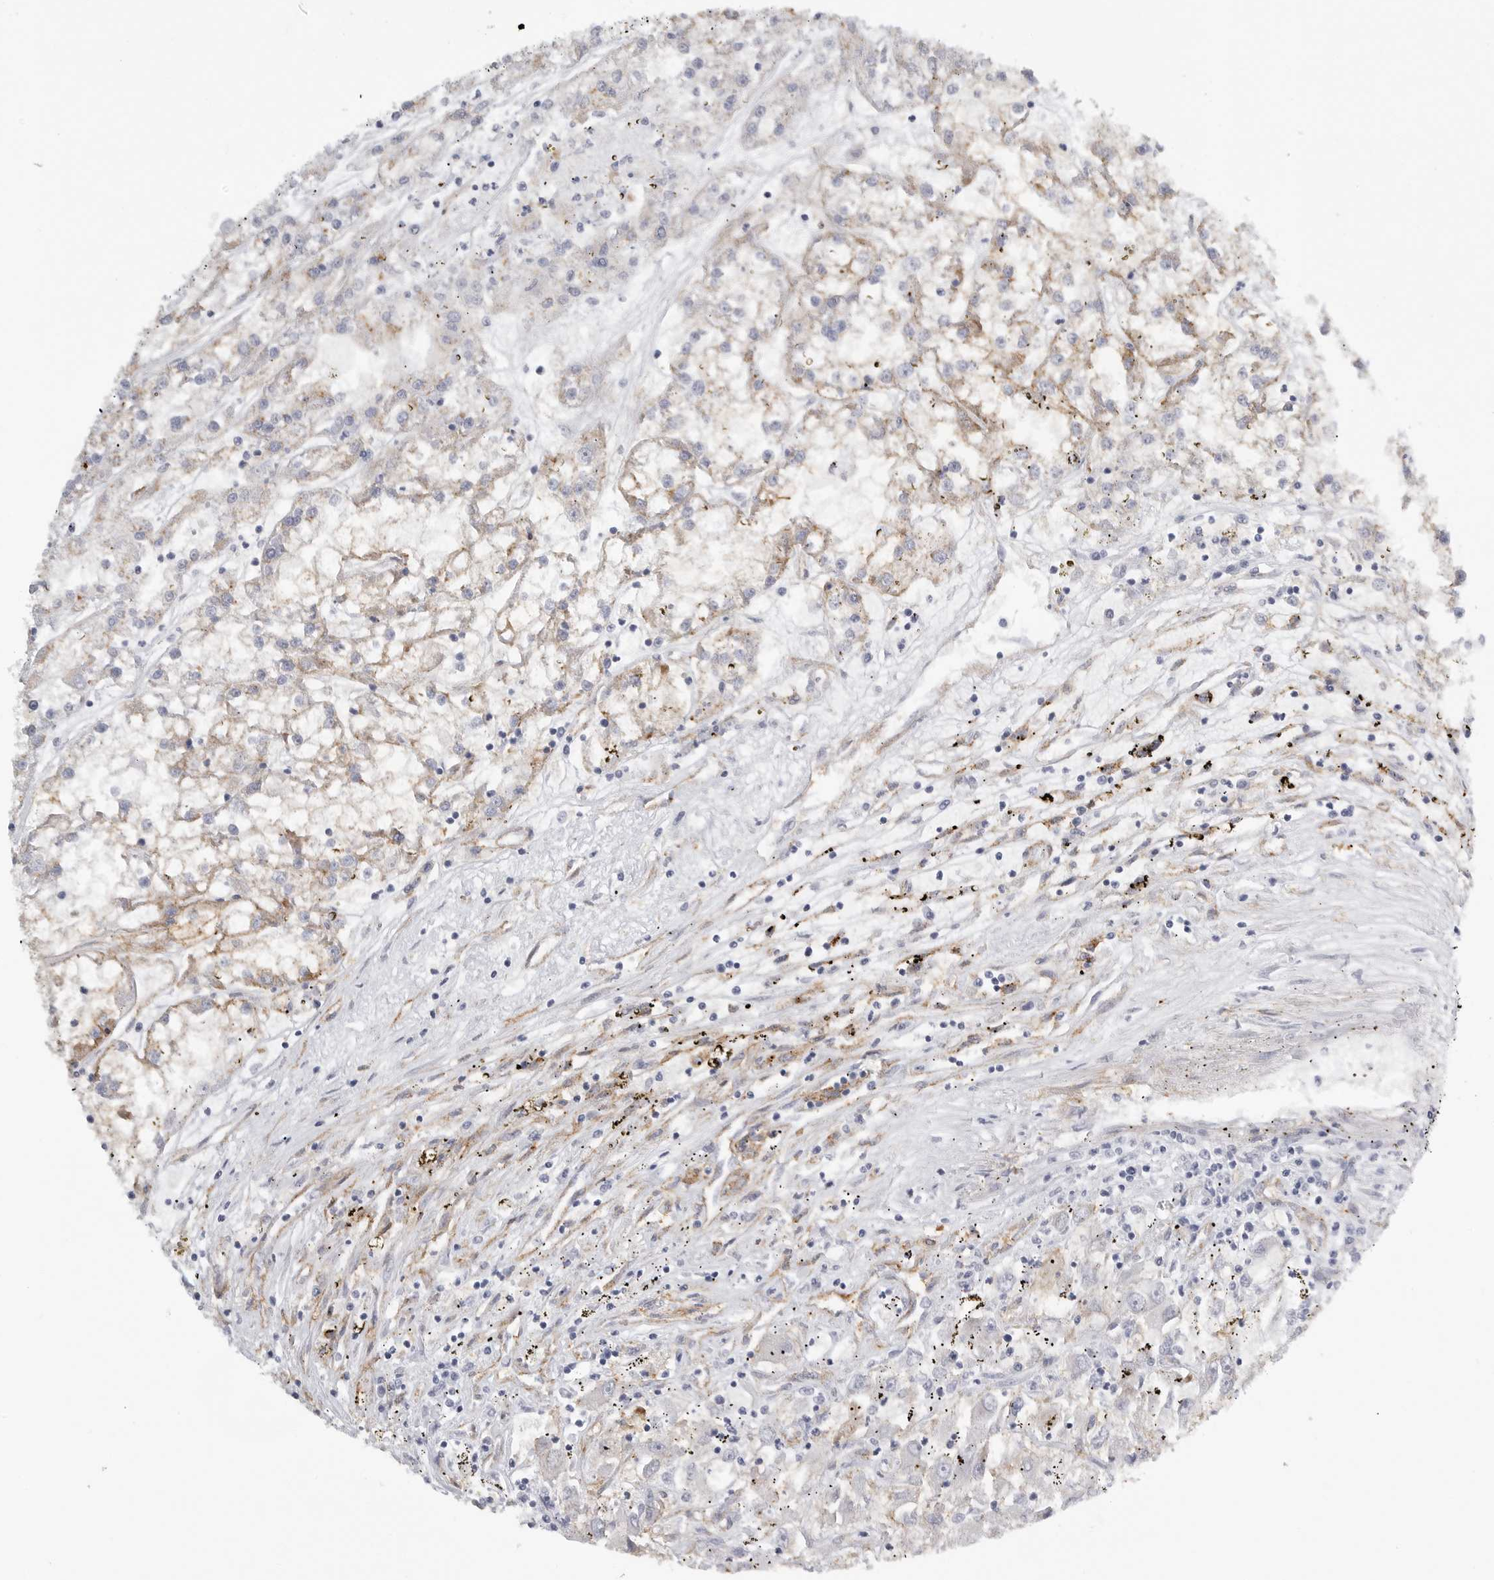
{"staining": {"intensity": "moderate", "quantity": "25%-75%", "location": "cytoplasmic/membranous"}, "tissue": "renal cancer", "cell_type": "Tumor cells", "image_type": "cancer", "snomed": [{"axis": "morphology", "description": "Adenocarcinoma, NOS"}, {"axis": "topography", "description": "Kidney"}], "caption": "A micrograph of adenocarcinoma (renal) stained for a protein demonstrates moderate cytoplasmic/membranous brown staining in tumor cells.", "gene": "TNR", "patient": {"sex": "female", "age": 52}}